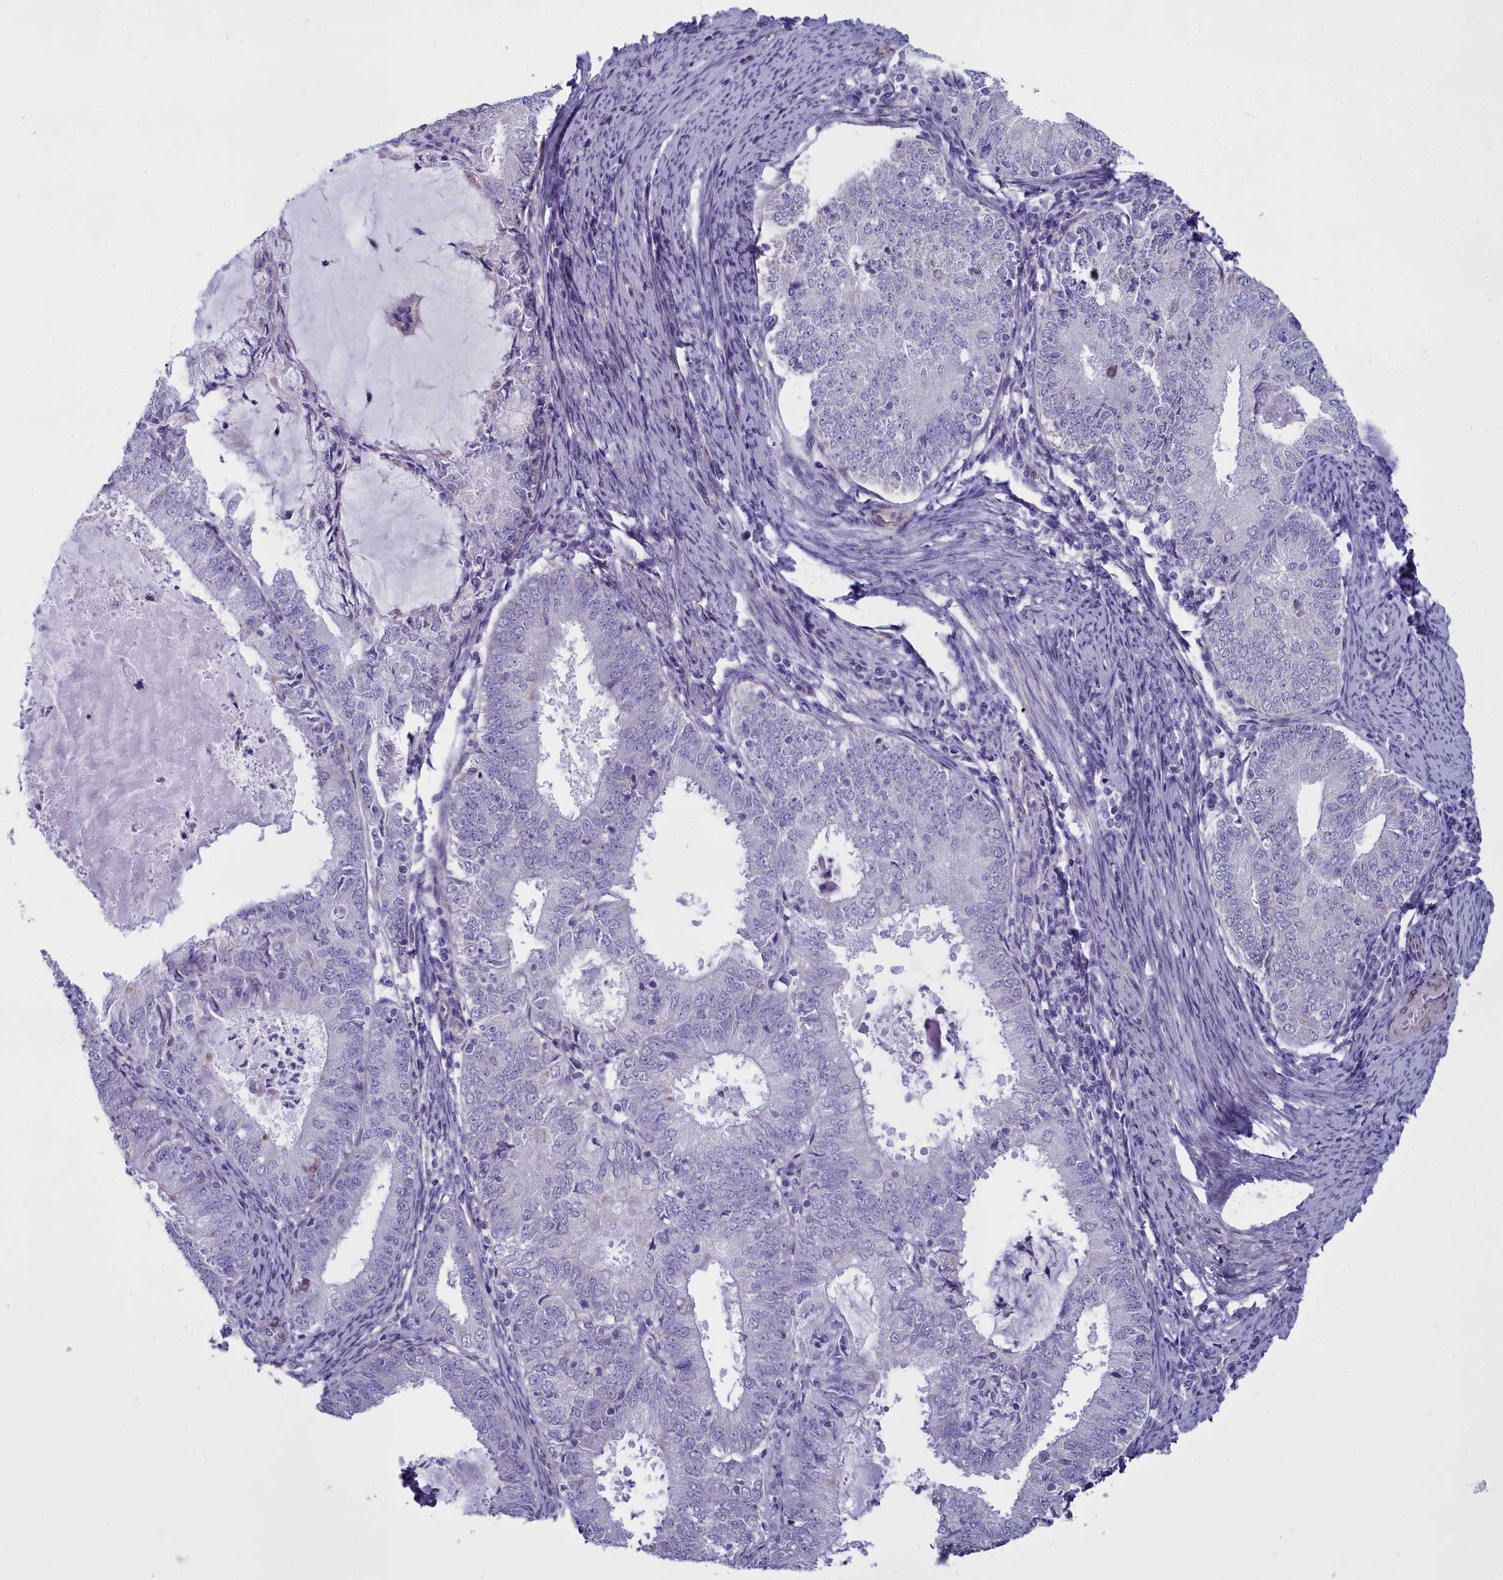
{"staining": {"intensity": "negative", "quantity": "none", "location": "none"}, "tissue": "endometrial cancer", "cell_type": "Tumor cells", "image_type": "cancer", "snomed": [{"axis": "morphology", "description": "Adenocarcinoma, NOS"}, {"axis": "topography", "description": "Endometrium"}], "caption": "Endometrial cancer (adenocarcinoma) was stained to show a protein in brown. There is no significant staining in tumor cells.", "gene": "PPP1R14A", "patient": {"sex": "female", "age": 57}}